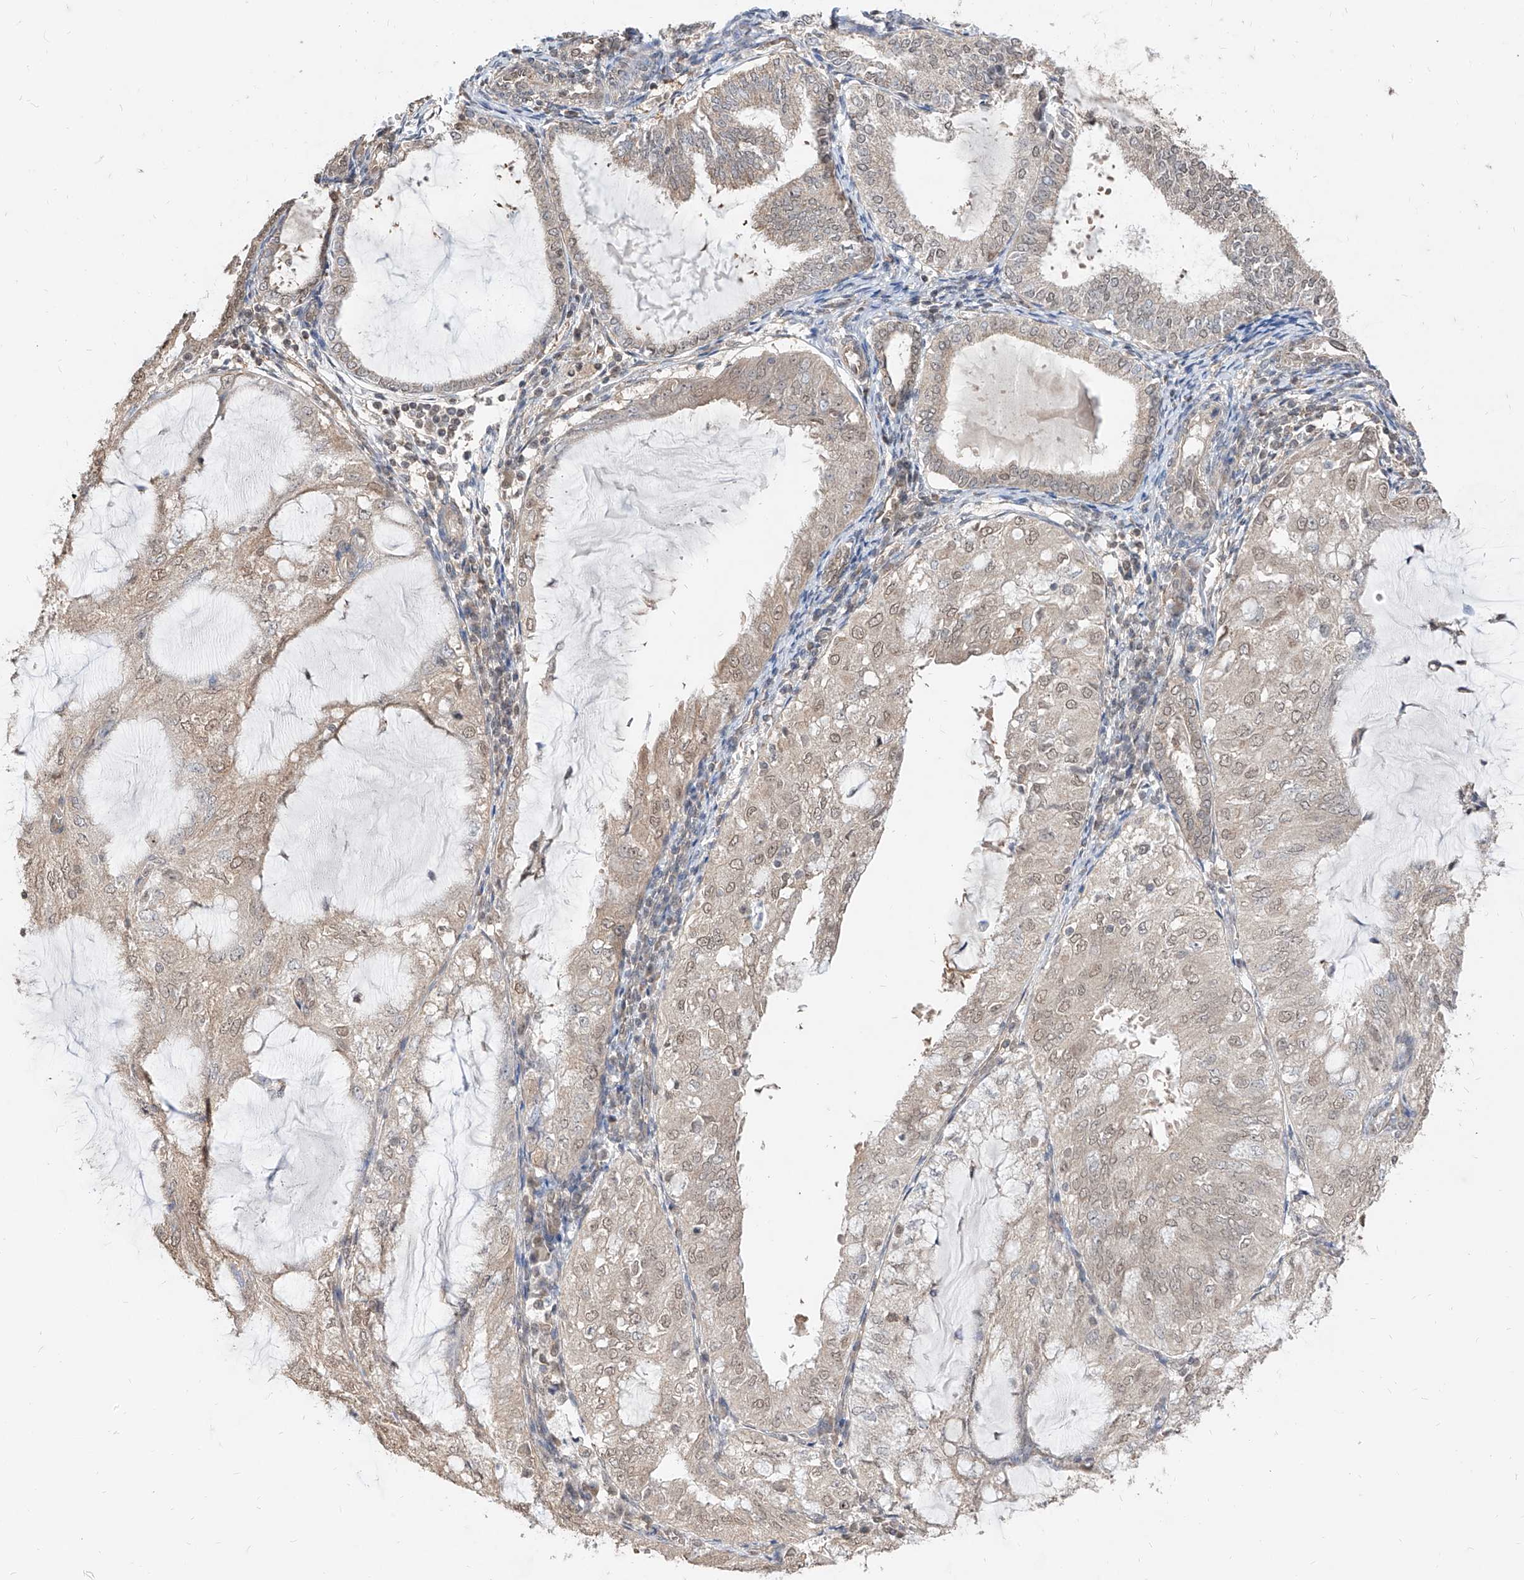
{"staining": {"intensity": "weak", "quantity": "25%-75%", "location": "cytoplasmic/membranous,nuclear"}, "tissue": "endometrial cancer", "cell_type": "Tumor cells", "image_type": "cancer", "snomed": [{"axis": "morphology", "description": "Adenocarcinoma, NOS"}, {"axis": "topography", "description": "Endometrium"}], "caption": "The immunohistochemical stain shows weak cytoplasmic/membranous and nuclear staining in tumor cells of endometrial cancer tissue.", "gene": "C8orf82", "patient": {"sex": "female", "age": 81}}